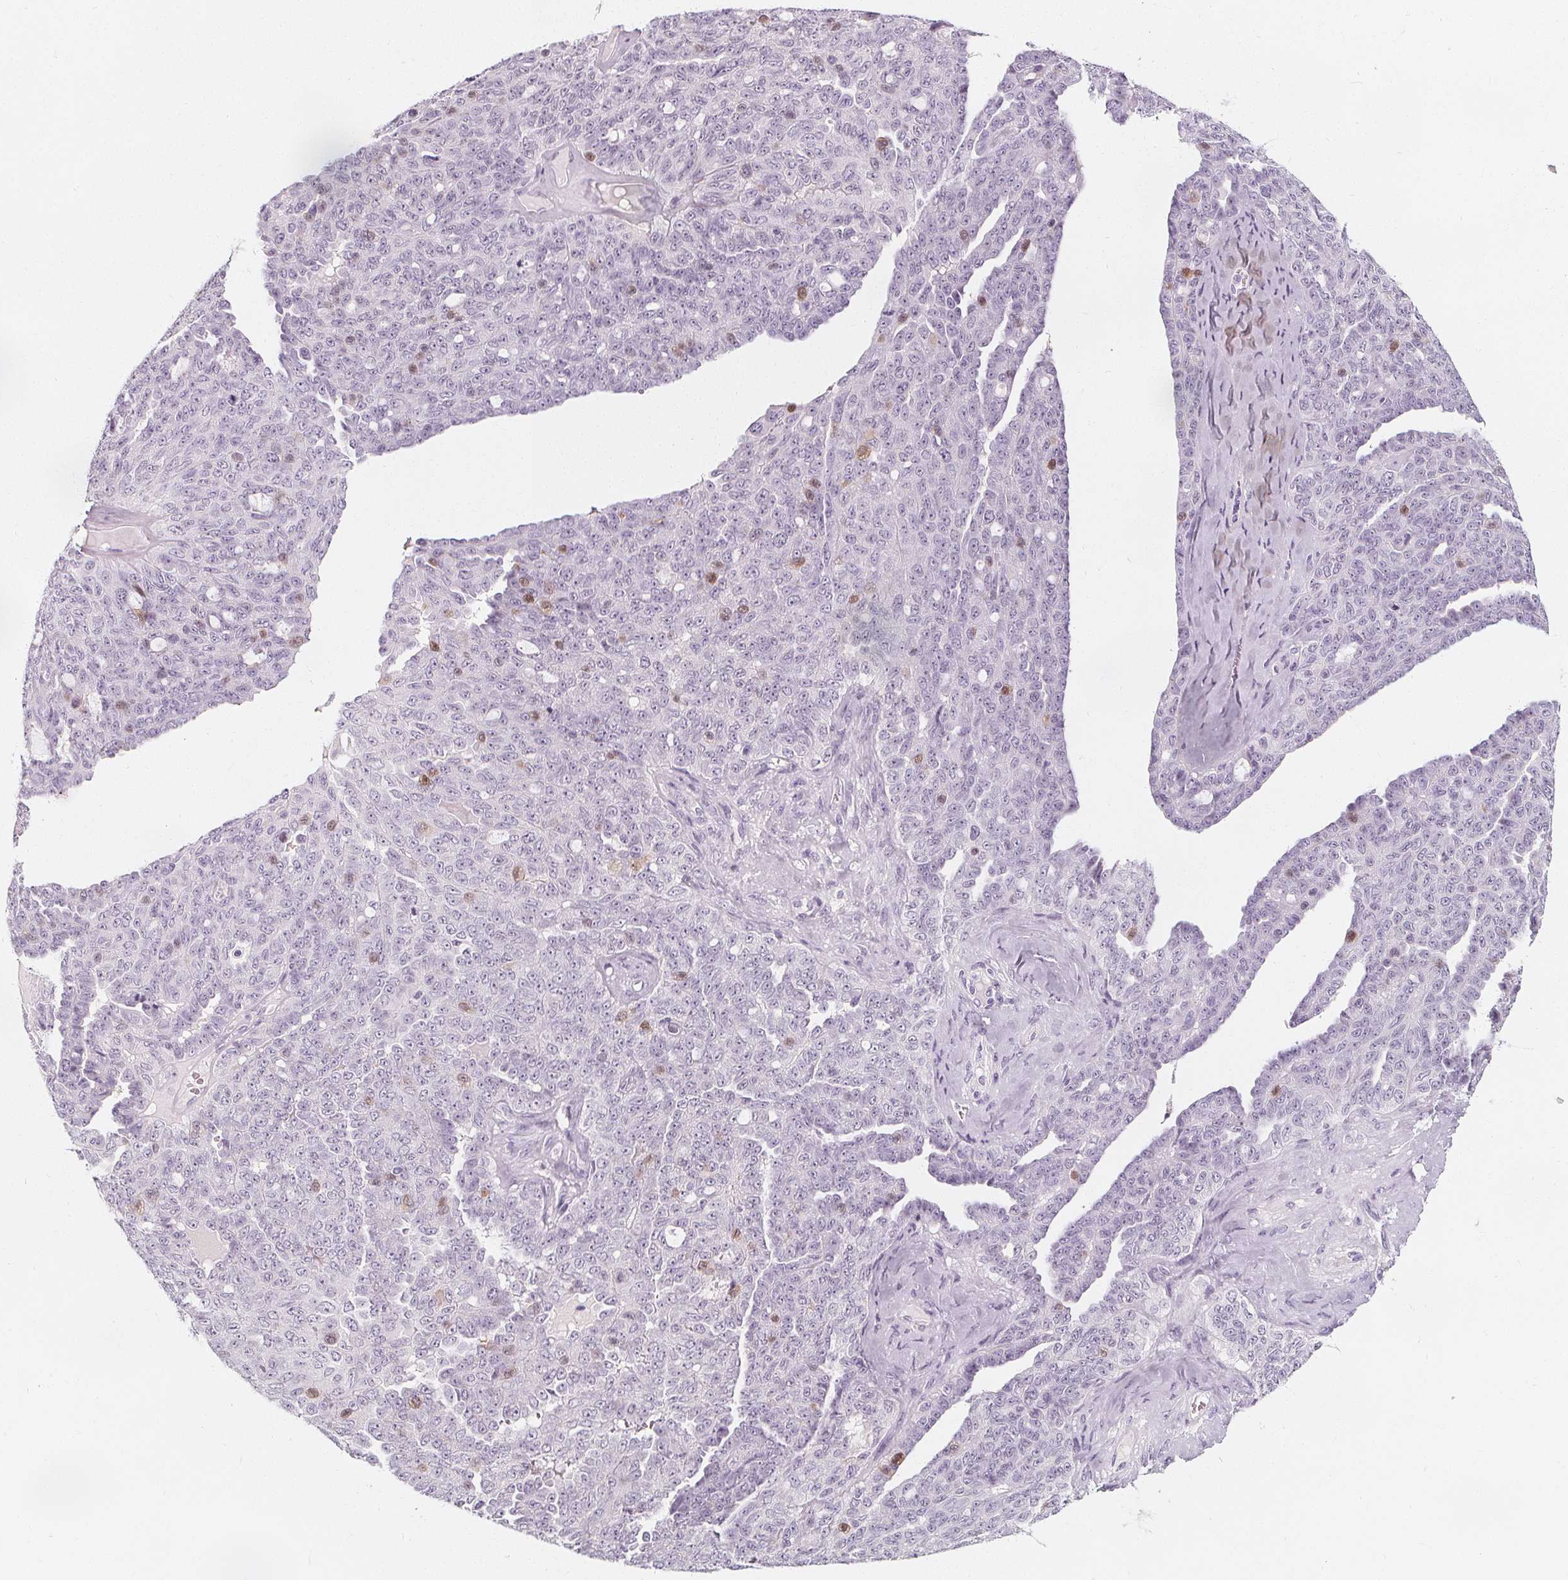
{"staining": {"intensity": "moderate", "quantity": "<25%", "location": "nuclear"}, "tissue": "ovarian cancer", "cell_type": "Tumor cells", "image_type": "cancer", "snomed": [{"axis": "morphology", "description": "Cystadenocarcinoma, serous, NOS"}, {"axis": "topography", "description": "Ovary"}], "caption": "Immunohistochemistry image of neoplastic tissue: human ovarian cancer (serous cystadenocarcinoma) stained using immunohistochemistry (IHC) exhibits low levels of moderate protein expression localized specifically in the nuclear of tumor cells, appearing as a nuclear brown color.", "gene": "DBX2", "patient": {"sex": "female", "age": 71}}